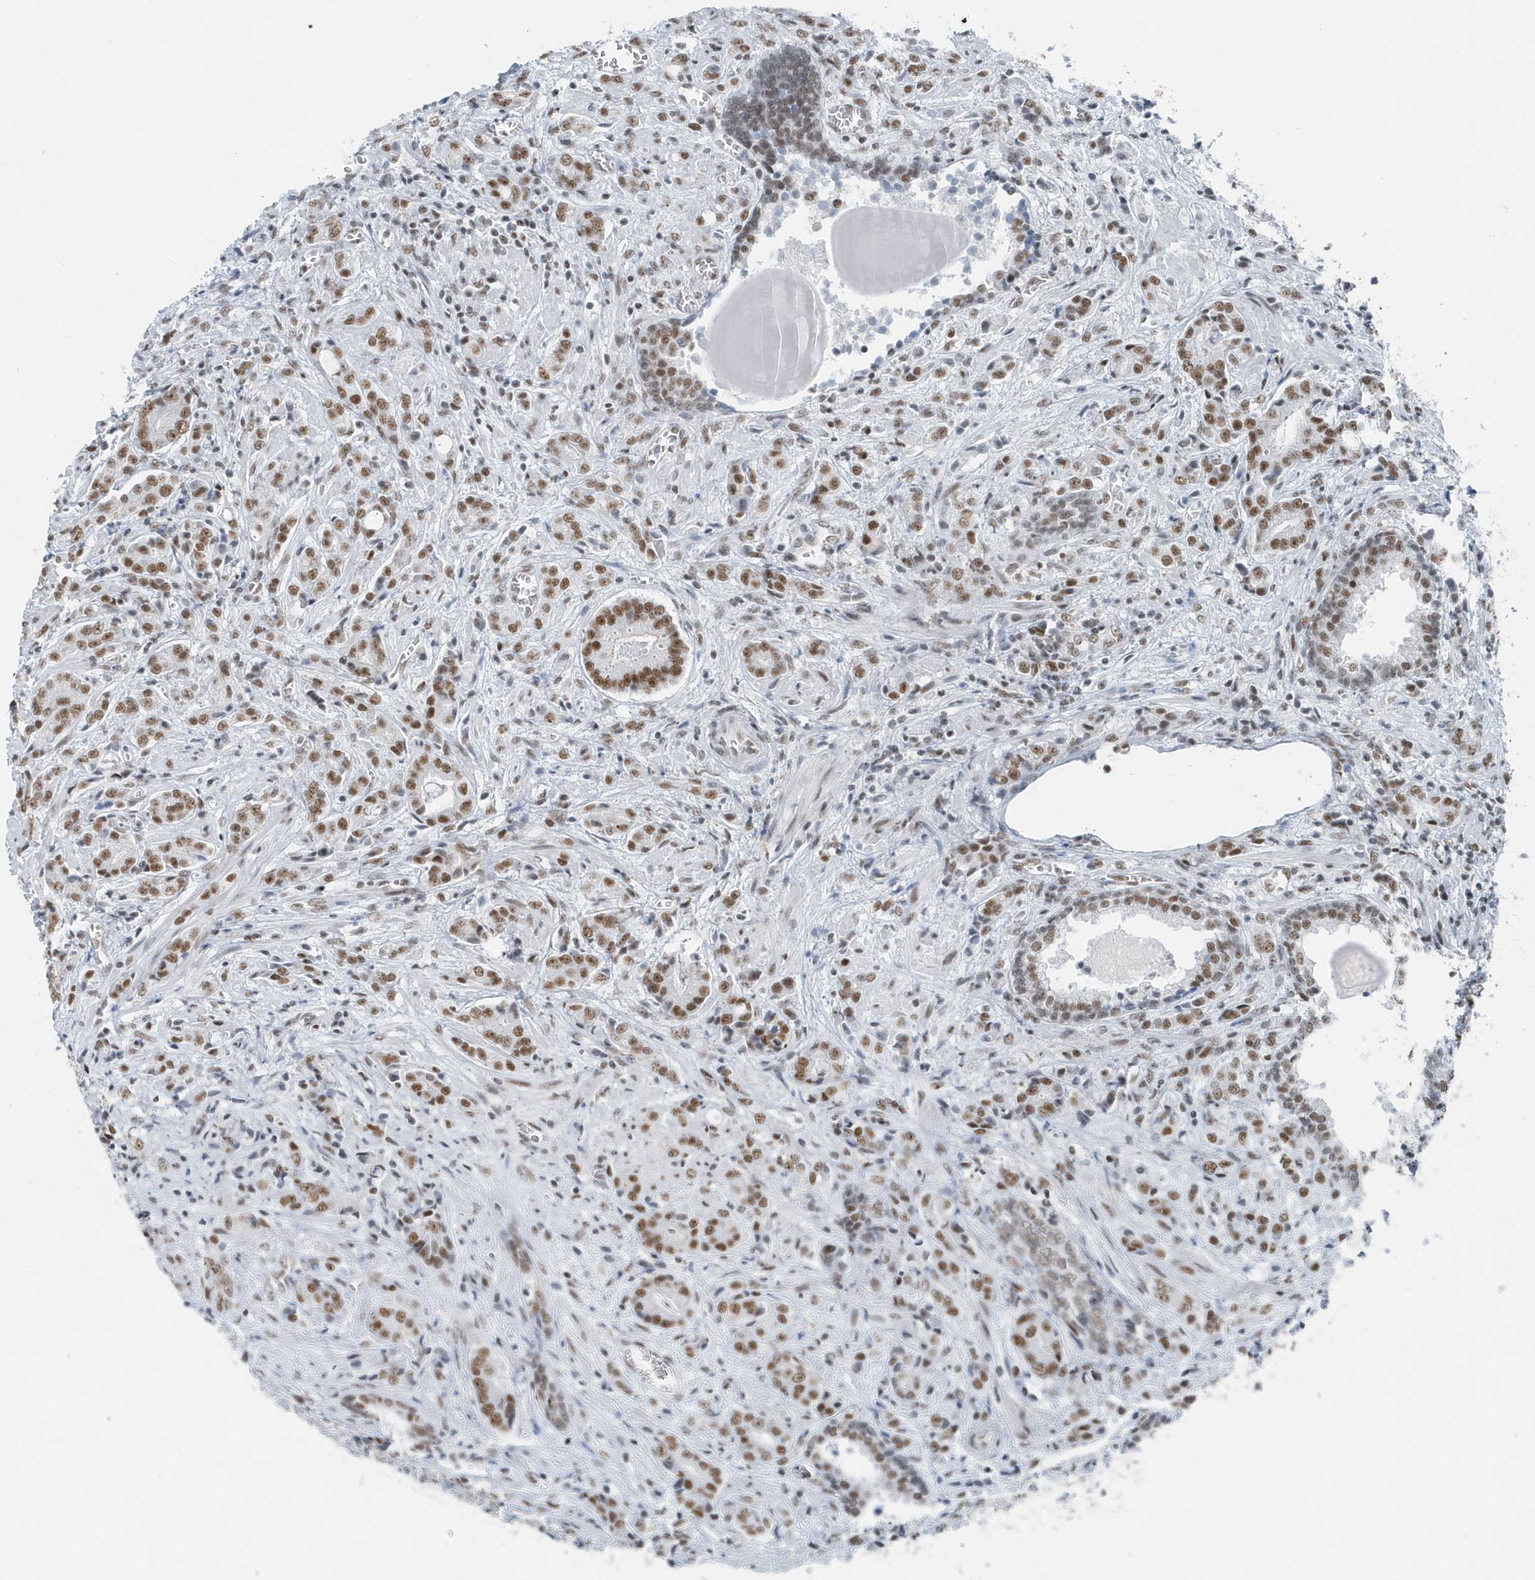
{"staining": {"intensity": "moderate", "quantity": ">75%", "location": "nuclear"}, "tissue": "prostate cancer", "cell_type": "Tumor cells", "image_type": "cancer", "snomed": [{"axis": "morphology", "description": "Adenocarcinoma, High grade"}, {"axis": "topography", "description": "Prostate"}], "caption": "A micrograph showing moderate nuclear staining in approximately >75% of tumor cells in prostate cancer (high-grade adenocarcinoma), as visualized by brown immunohistochemical staining.", "gene": "FIP1L1", "patient": {"sex": "male", "age": 57}}